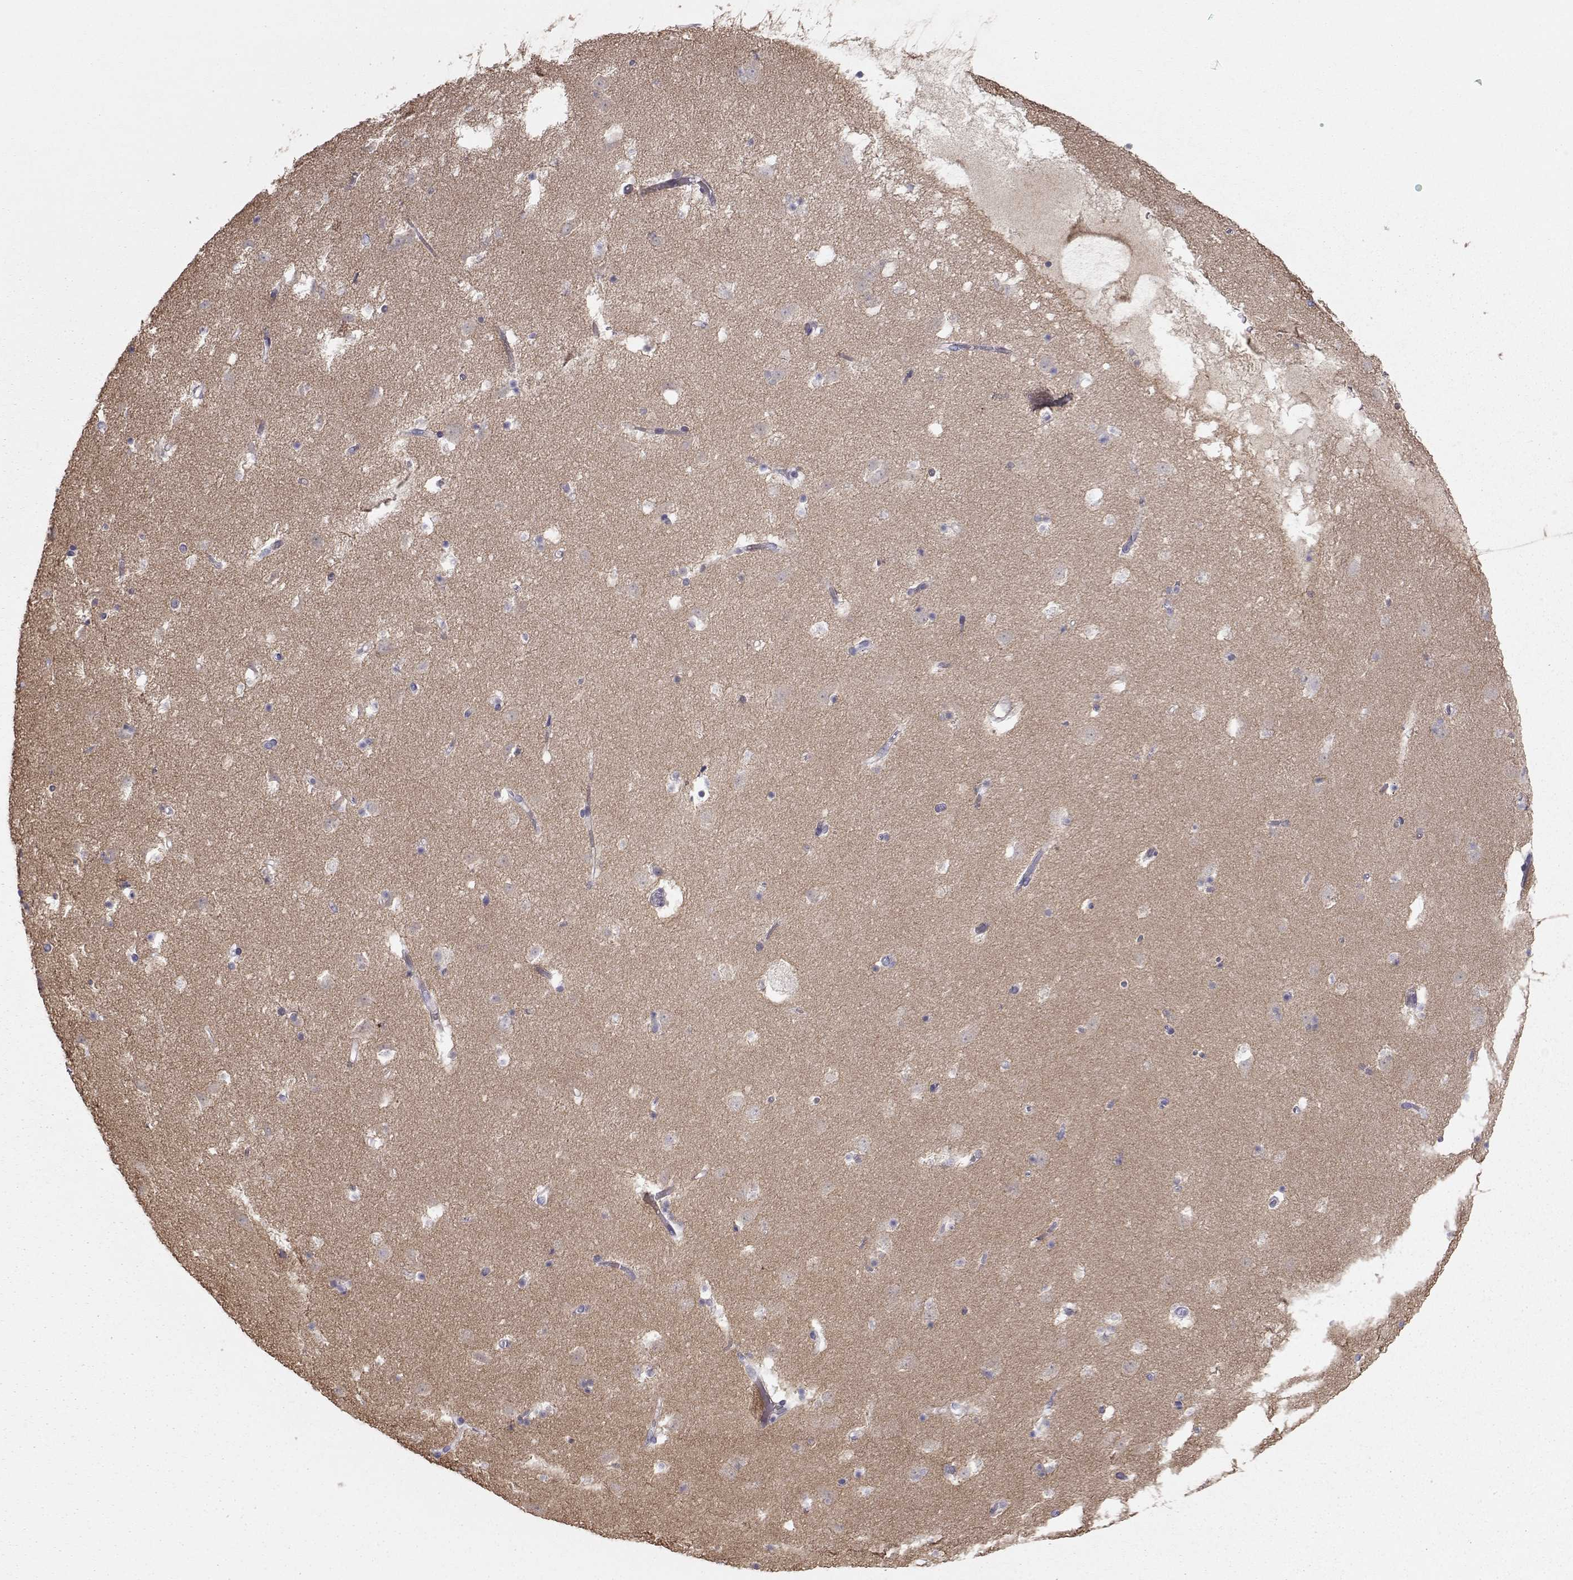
{"staining": {"intensity": "negative", "quantity": "none", "location": "none"}, "tissue": "caudate", "cell_type": "Glial cells", "image_type": "normal", "snomed": [{"axis": "morphology", "description": "Normal tissue, NOS"}, {"axis": "topography", "description": "Lateral ventricle wall"}], "caption": "Immunohistochemistry (IHC) image of unremarkable human caudate stained for a protein (brown), which demonstrates no staining in glial cells.", "gene": "NCAM2", "patient": {"sex": "female", "age": 42}}